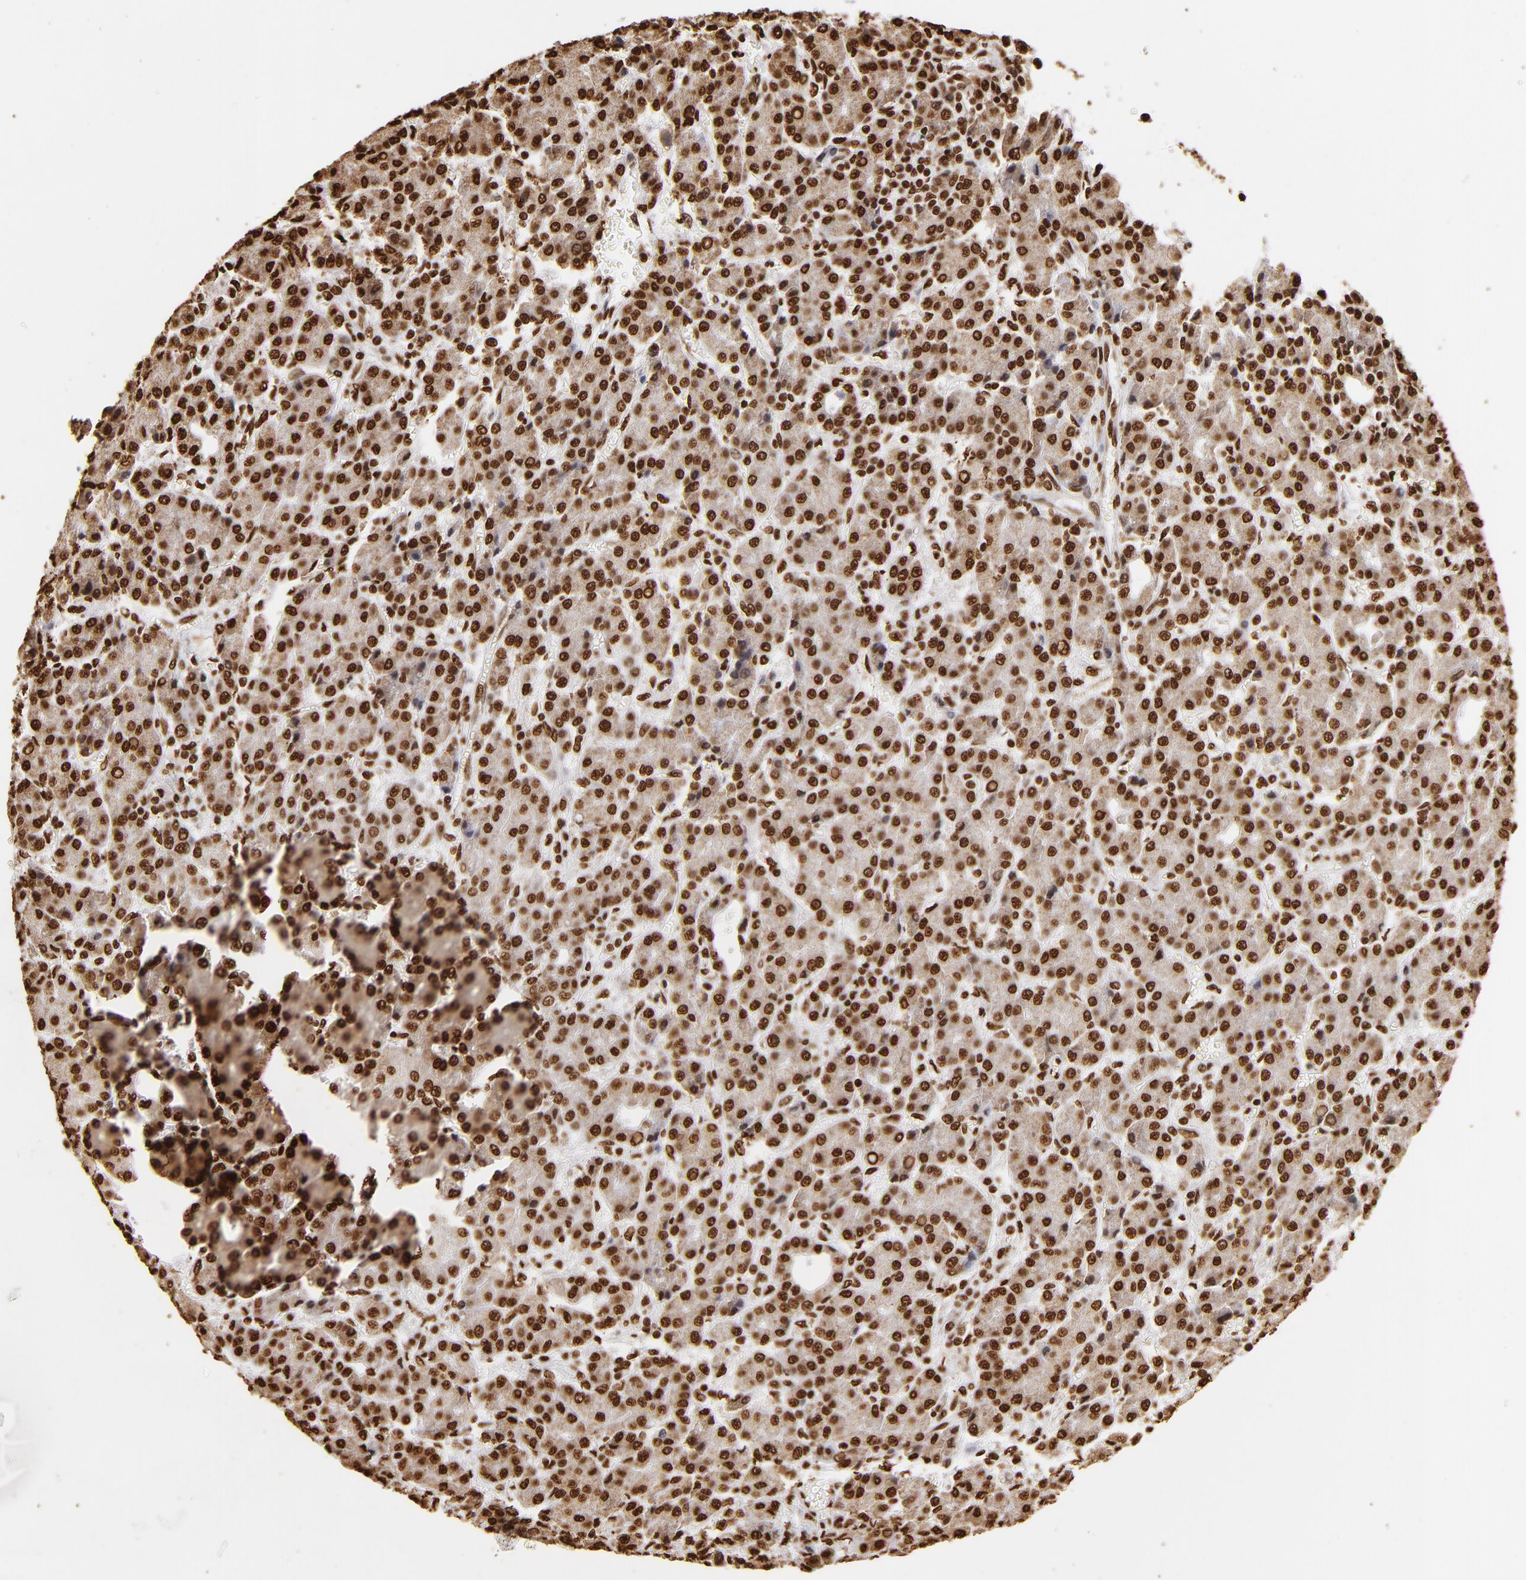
{"staining": {"intensity": "strong", "quantity": ">75%", "location": "cytoplasmic/membranous,nuclear"}, "tissue": "liver cancer", "cell_type": "Tumor cells", "image_type": "cancer", "snomed": [{"axis": "morphology", "description": "Carcinoma, Hepatocellular, NOS"}, {"axis": "topography", "description": "Liver"}], "caption": "DAB immunohistochemical staining of human hepatocellular carcinoma (liver) demonstrates strong cytoplasmic/membranous and nuclear protein staining in about >75% of tumor cells.", "gene": "ILF3", "patient": {"sex": "male", "age": 69}}